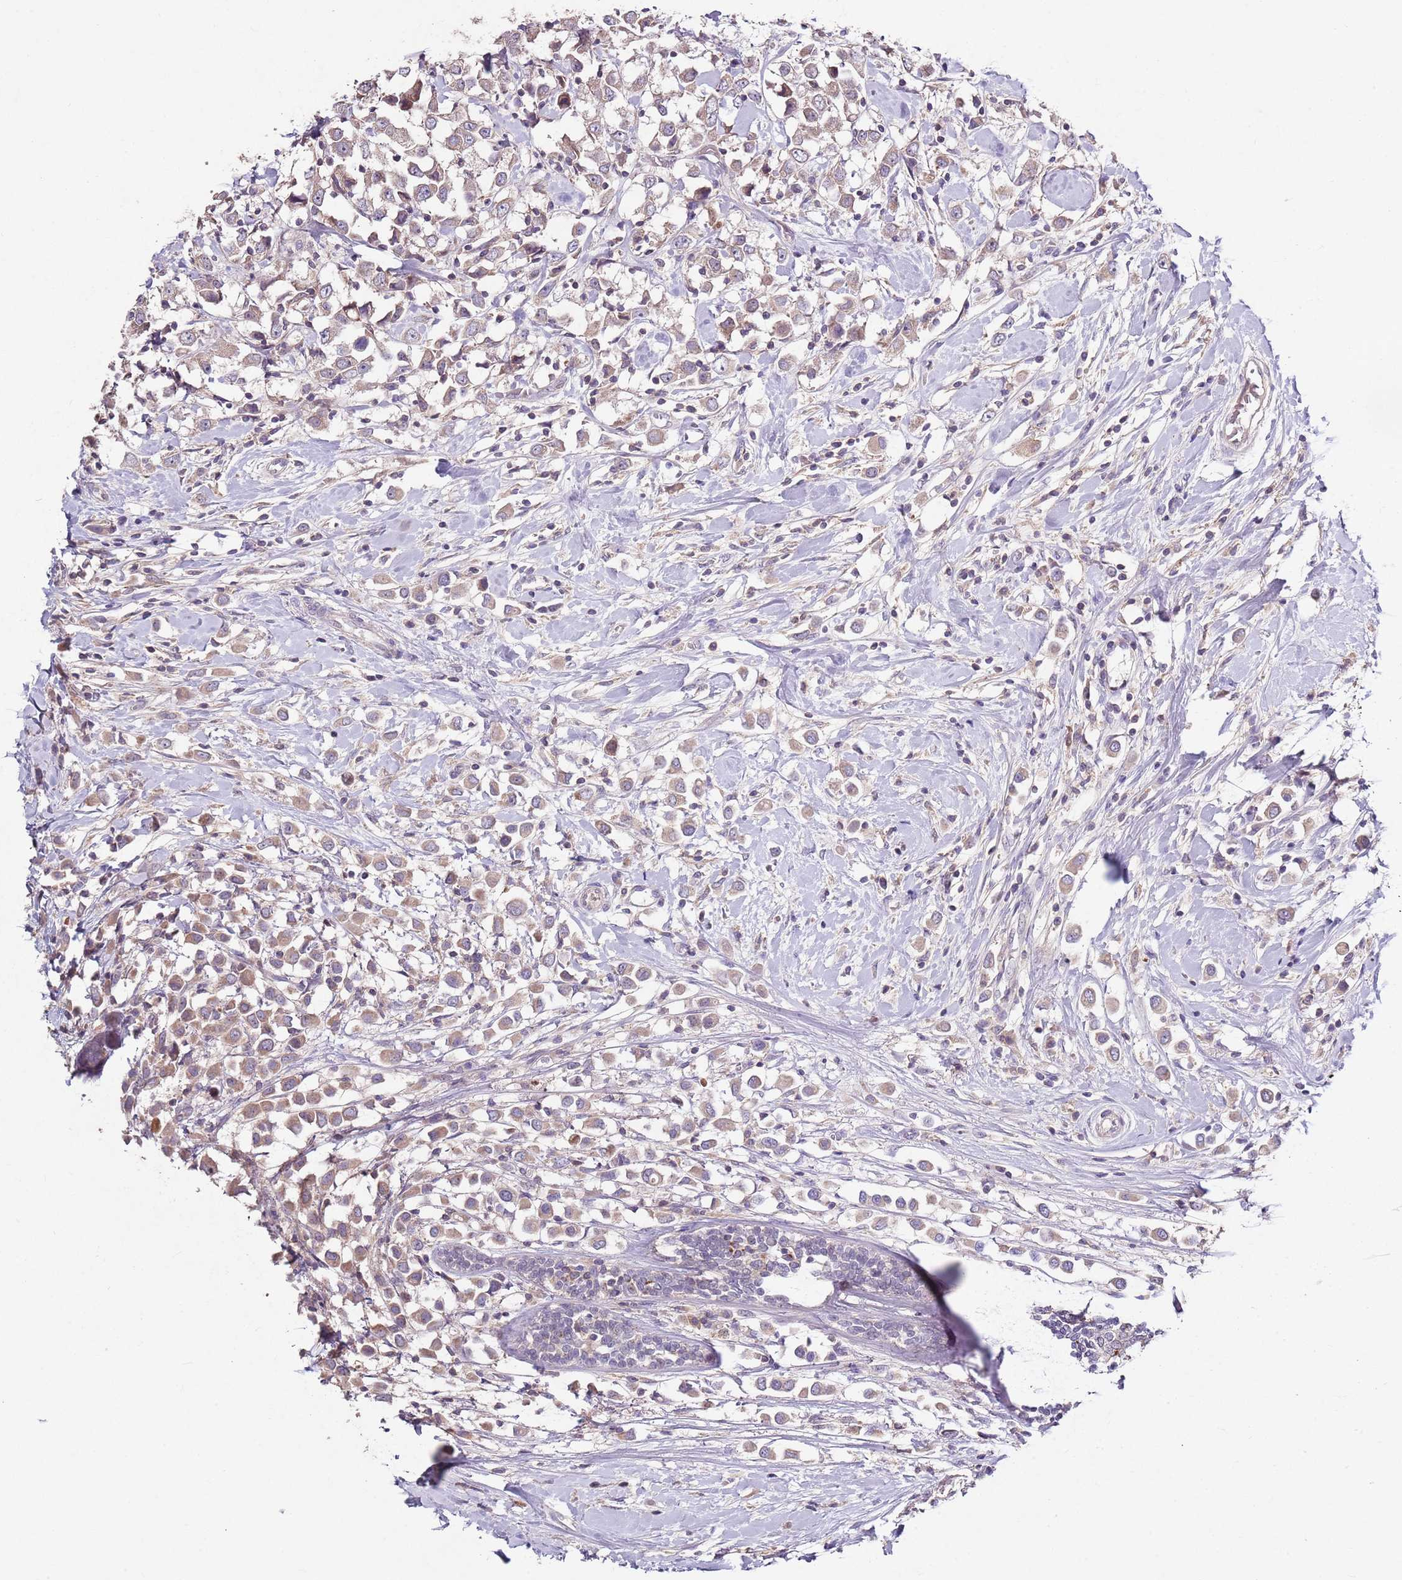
{"staining": {"intensity": "weak", "quantity": "25%-75%", "location": "cytoplasmic/membranous"}, "tissue": "breast cancer", "cell_type": "Tumor cells", "image_type": "cancer", "snomed": [{"axis": "morphology", "description": "Duct carcinoma"}, {"axis": "topography", "description": "Breast"}], "caption": "An image showing weak cytoplasmic/membranous expression in approximately 25%-75% of tumor cells in breast cancer (intraductal carcinoma), as visualized by brown immunohistochemical staining.", "gene": "NRDE2", "patient": {"sex": "female", "age": 61}}